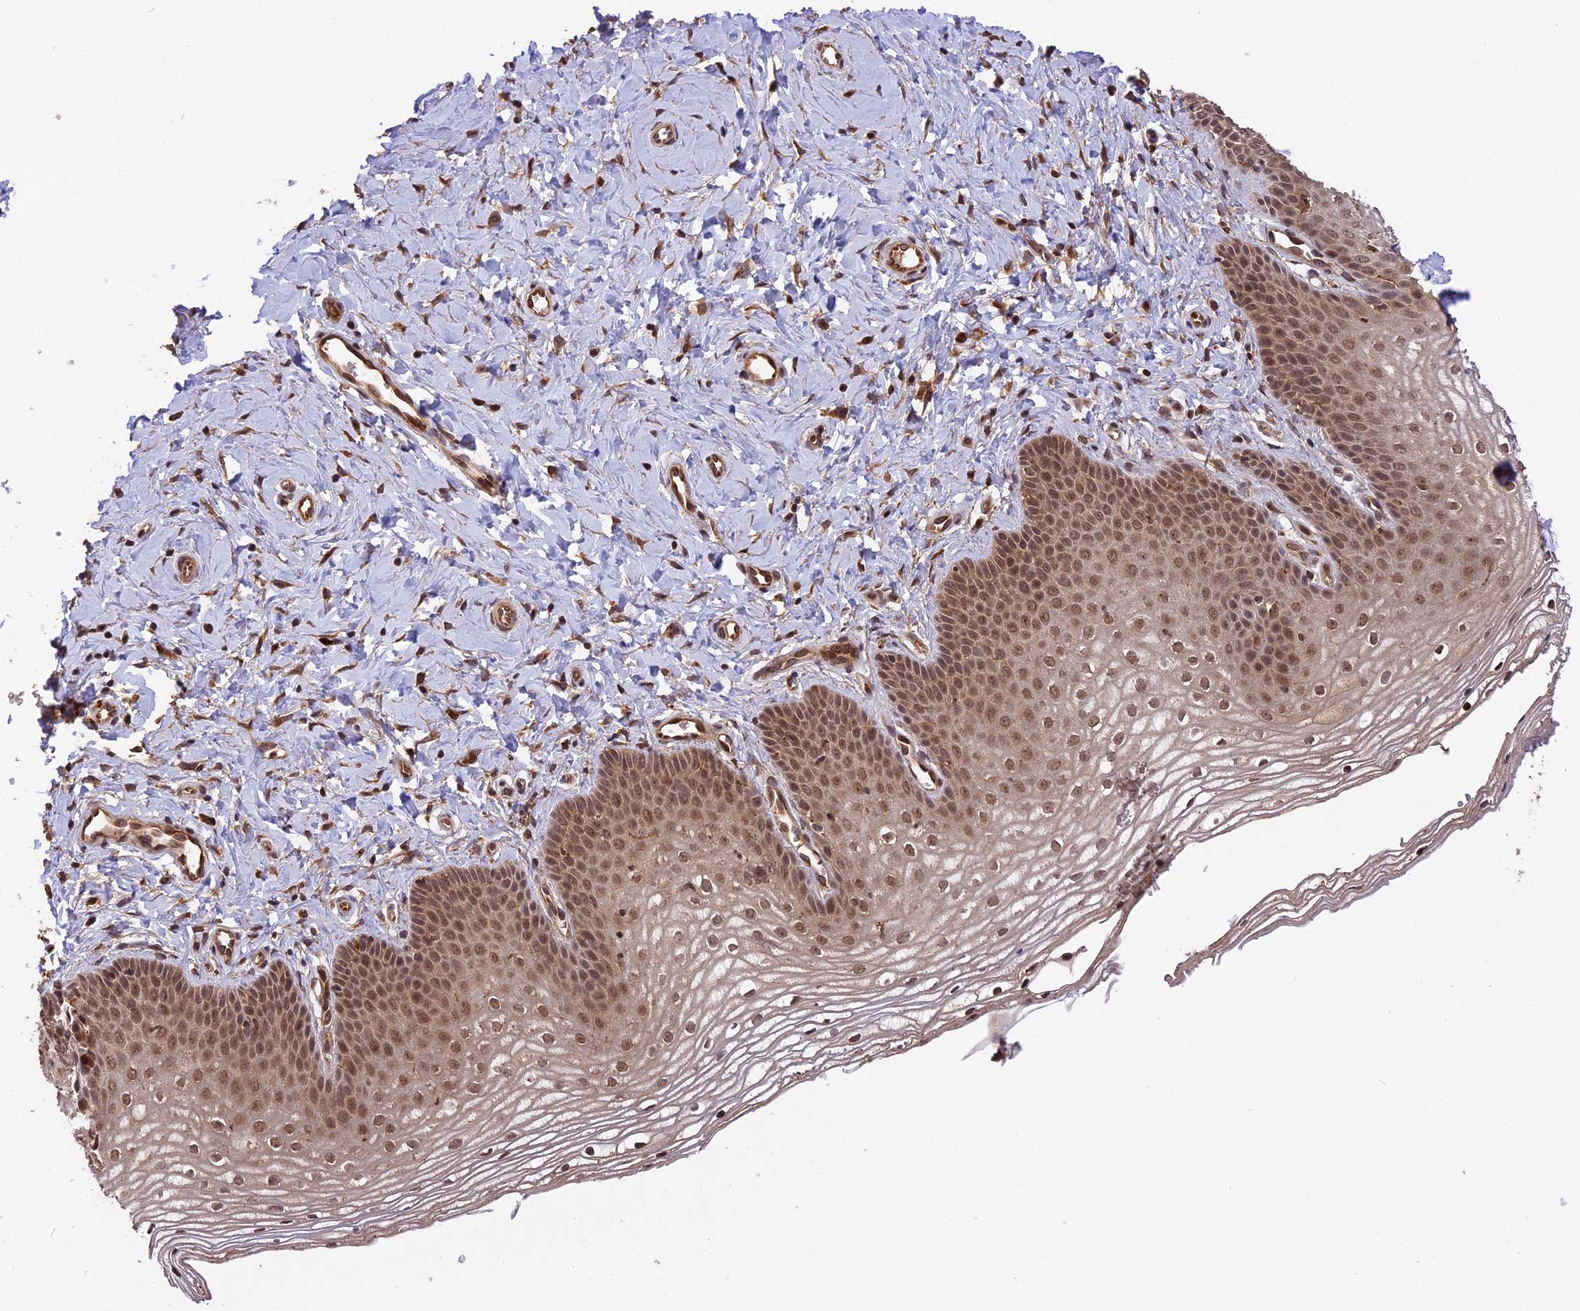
{"staining": {"intensity": "moderate", "quantity": ">75%", "location": "nuclear"}, "tissue": "vagina", "cell_type": "Squamous epithelial cells", "image_type": "normal", "snomed": [{"axis": "morphology", "description": "Normal tissue, NOS"}, {"axis": "topography", "description": "Vagina"}], "caption": "Immunohistochemistry (IHC) of normal human vagina demonstrates medium levels of moderate nuclear positivity in approximately >75% of squamous epithelial cells. (Brightfield microscopy of DAB IHC at high magnification).", "gene": "ESCO1", "patient": {"sex": "female", "age": 68}}